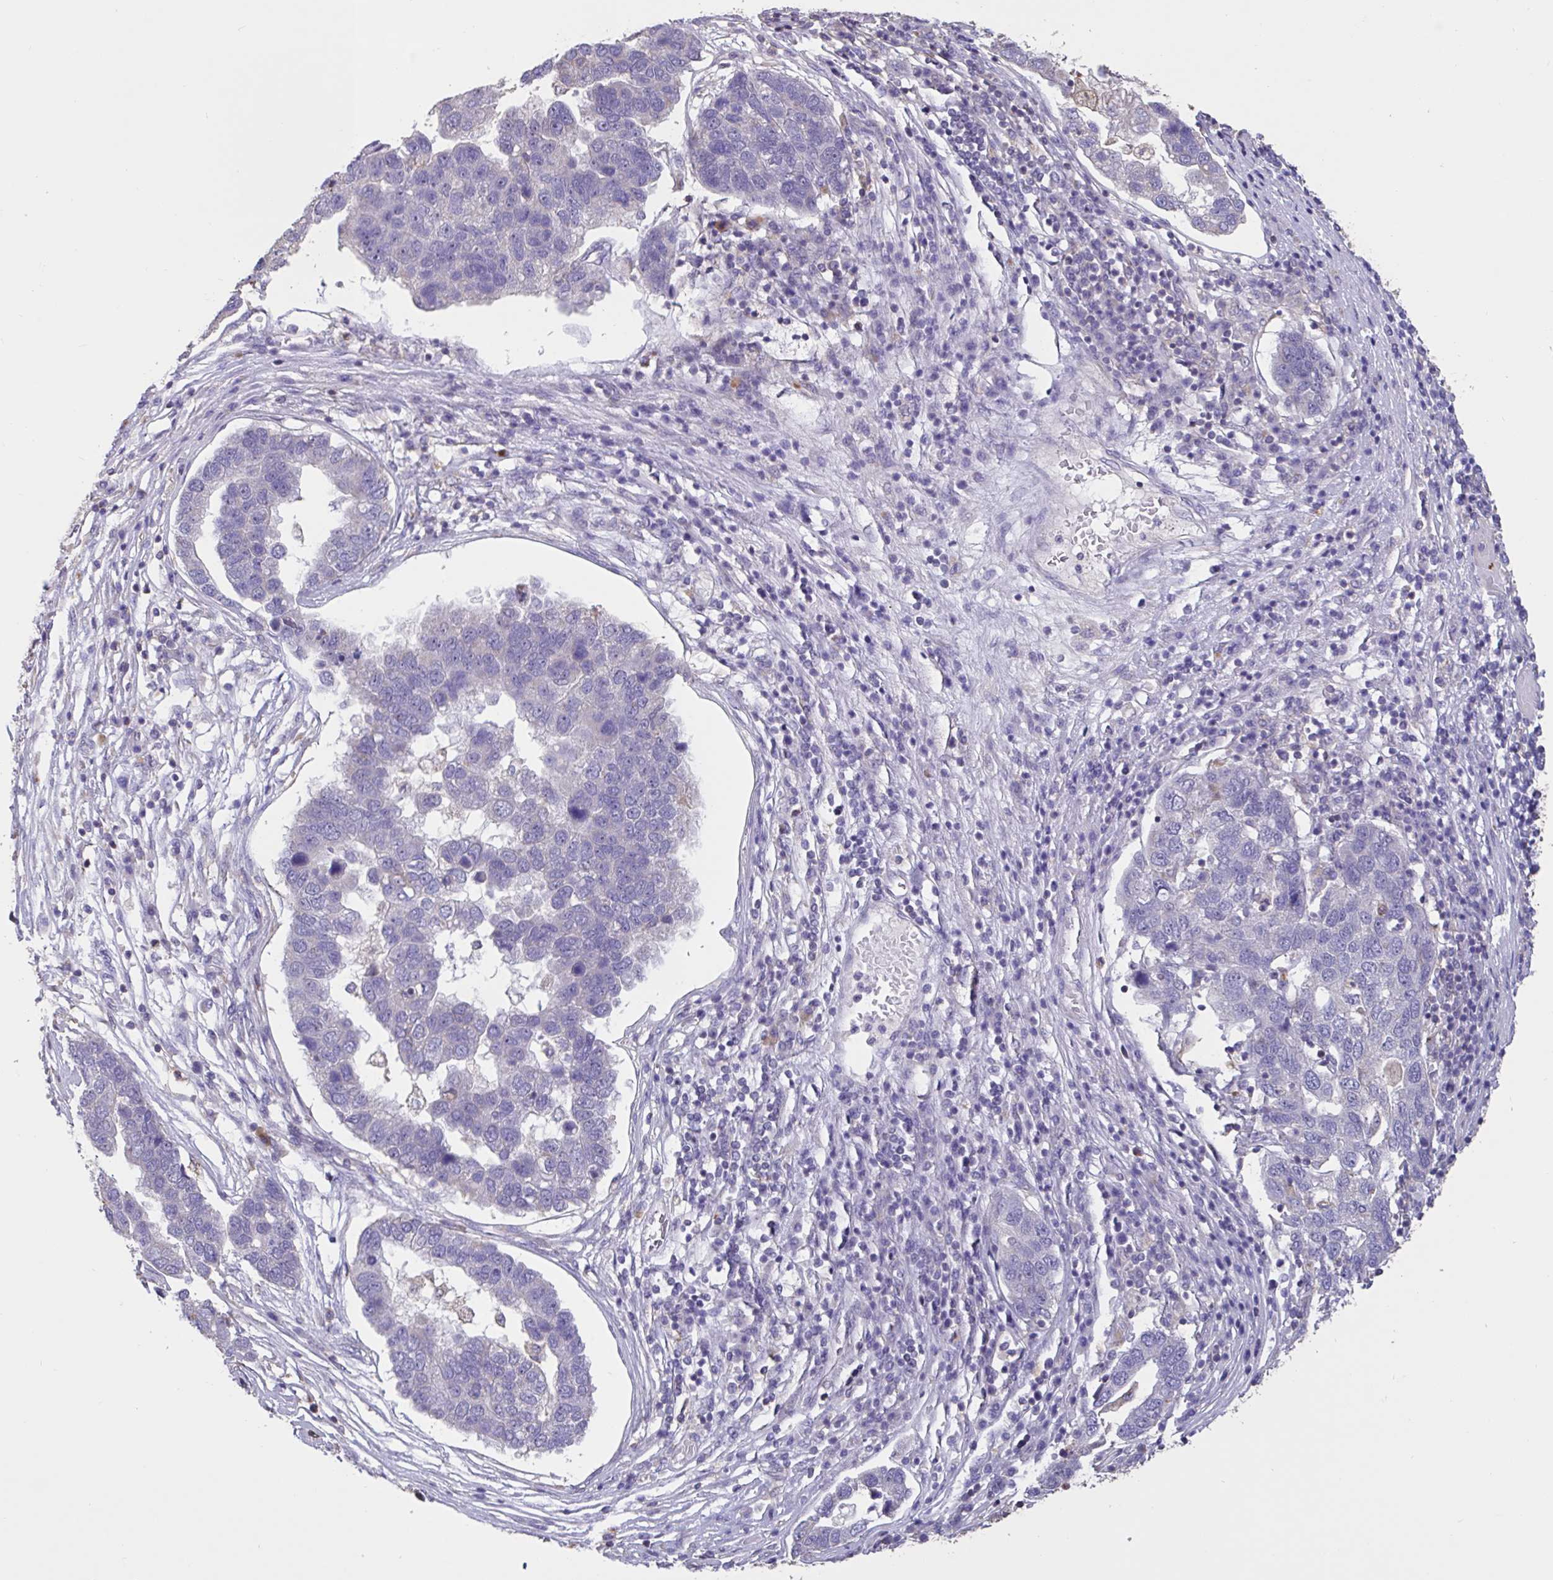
{"staining": {"intensity": "negative", "quantity": "none", "location": "none"}, "tissue": "pancreatic cancer", "cell_type": "Tumor cells", "image_type": "cancer", "snomed": [{"axis": "morphology", "description": "Adenocarcinoma, NOS"}, {"axis": "topography", "description": "Pancreas"}], "caption": "High power microscopy image of an IHC photomicrograph of pancreatic cancer, revealing no significant expression in tumor cells.", "gene": "DDX39A", "patient": {"sex": "female", "age": 61}}